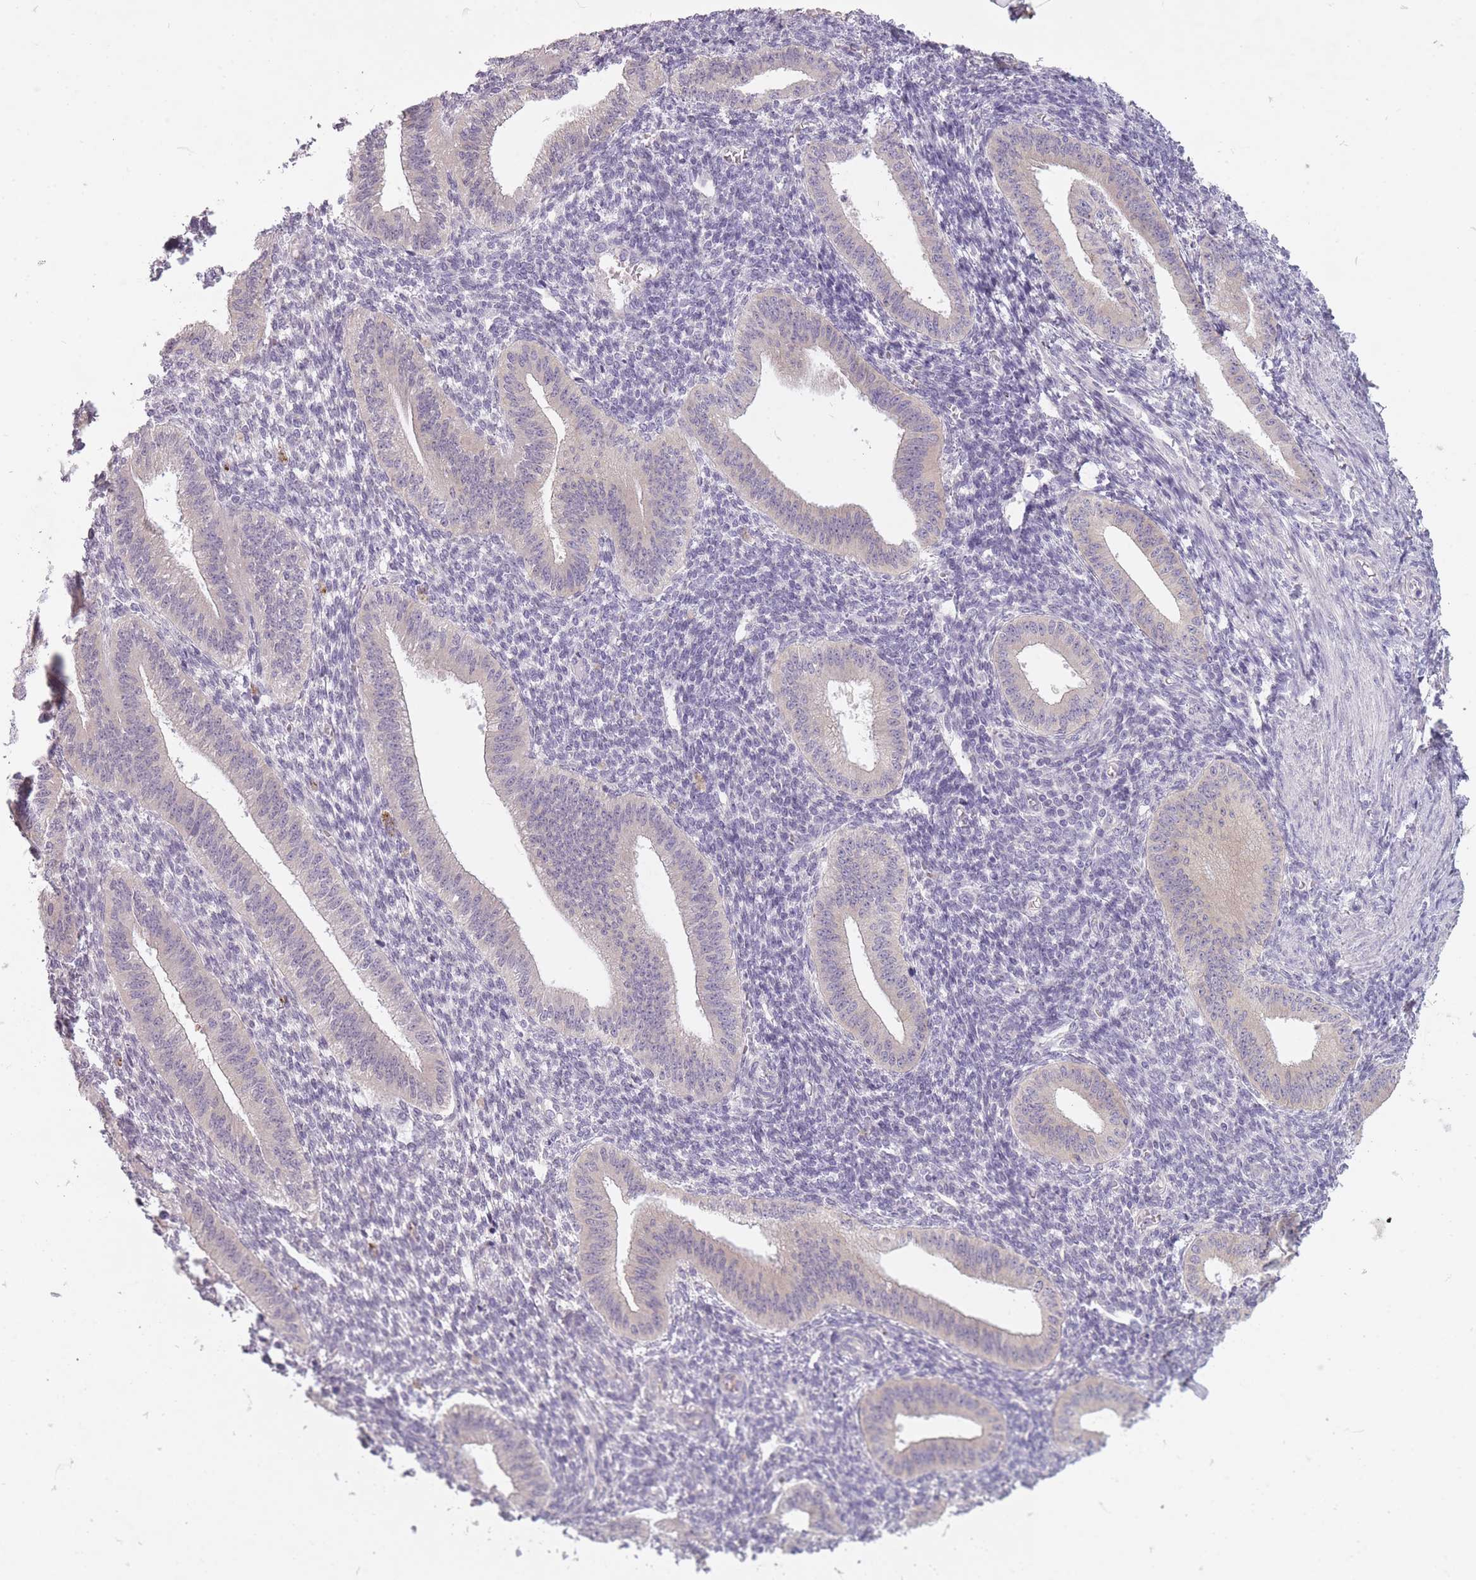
{"staining": {"intensity": "negative", "quantity": "none", "location": "none"}, "tissue": "endometrium", "cell_type": "Cells in endometrial stroma", "image_type": "normal", "snomed": [{"axis": "morphology", "description": "Normal tissue, NOS"}, {"axis": "topography", "description": "Endometrium"}], "caption": "Immunohistochemical staining of benign endometrium displays no significant positivity in cells in endometrial stroma. (IHC, brightfield microscopy, high magnification).", "gene": "FAM43B", "patient": {"sex": "female", "age": 34}}